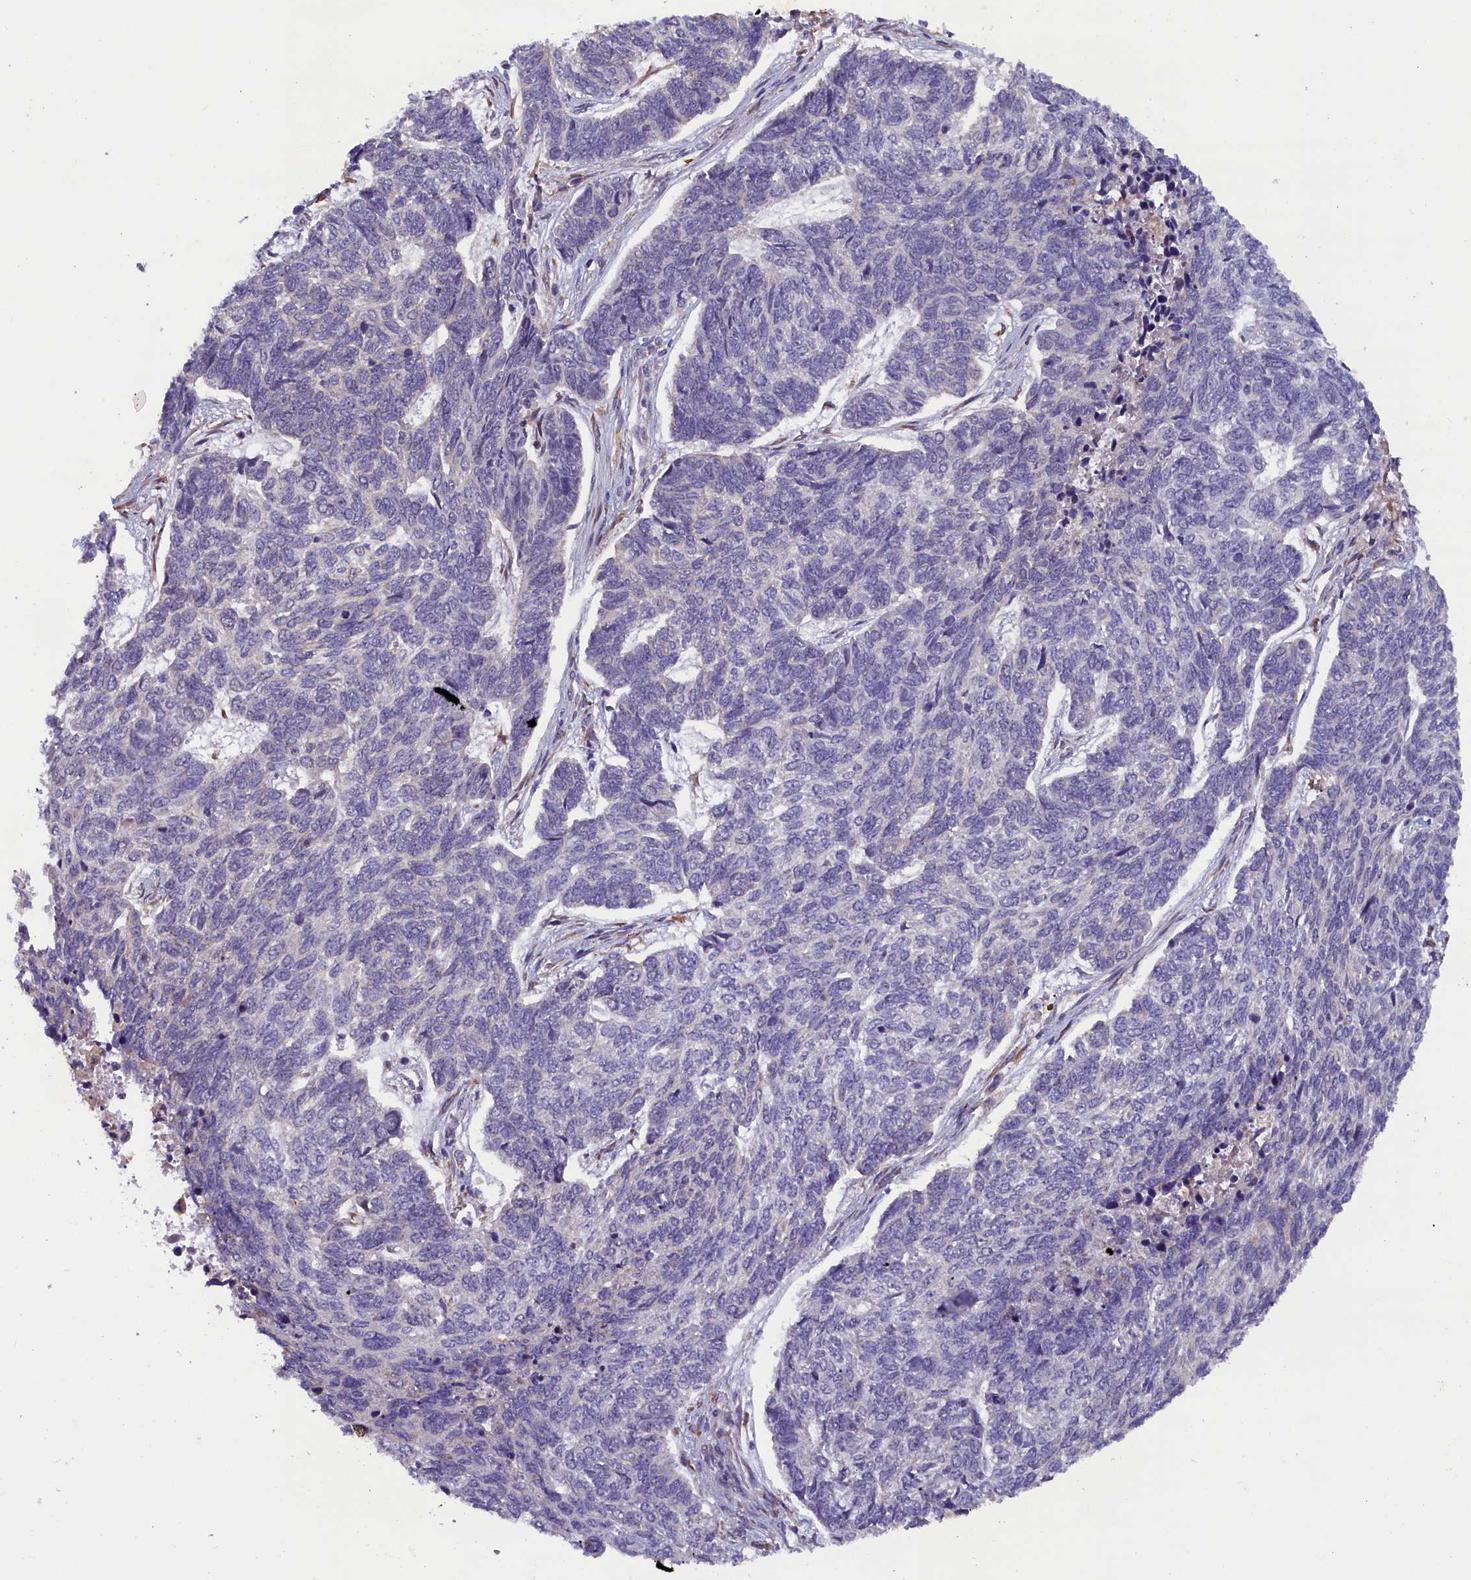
{"staining": {"intensity": "negative", "quantity": "none", "location": "none"}, "tissue": "skin cancer", "cell_type": "Tumor cells", "image_type": "cancer", "snomed": [{"axis": "morphology", "description": "Basal cell carcinoma"}, {"axis": "topography", "description": "Skin"}], "caption": "Human skin basal cell carcinoma stained for a protein using immunohistochemistry (IHC) shows no expression in tumor cells.", "gene": "CCDC9B", "patient": {"sex": "female", "age": 65}}